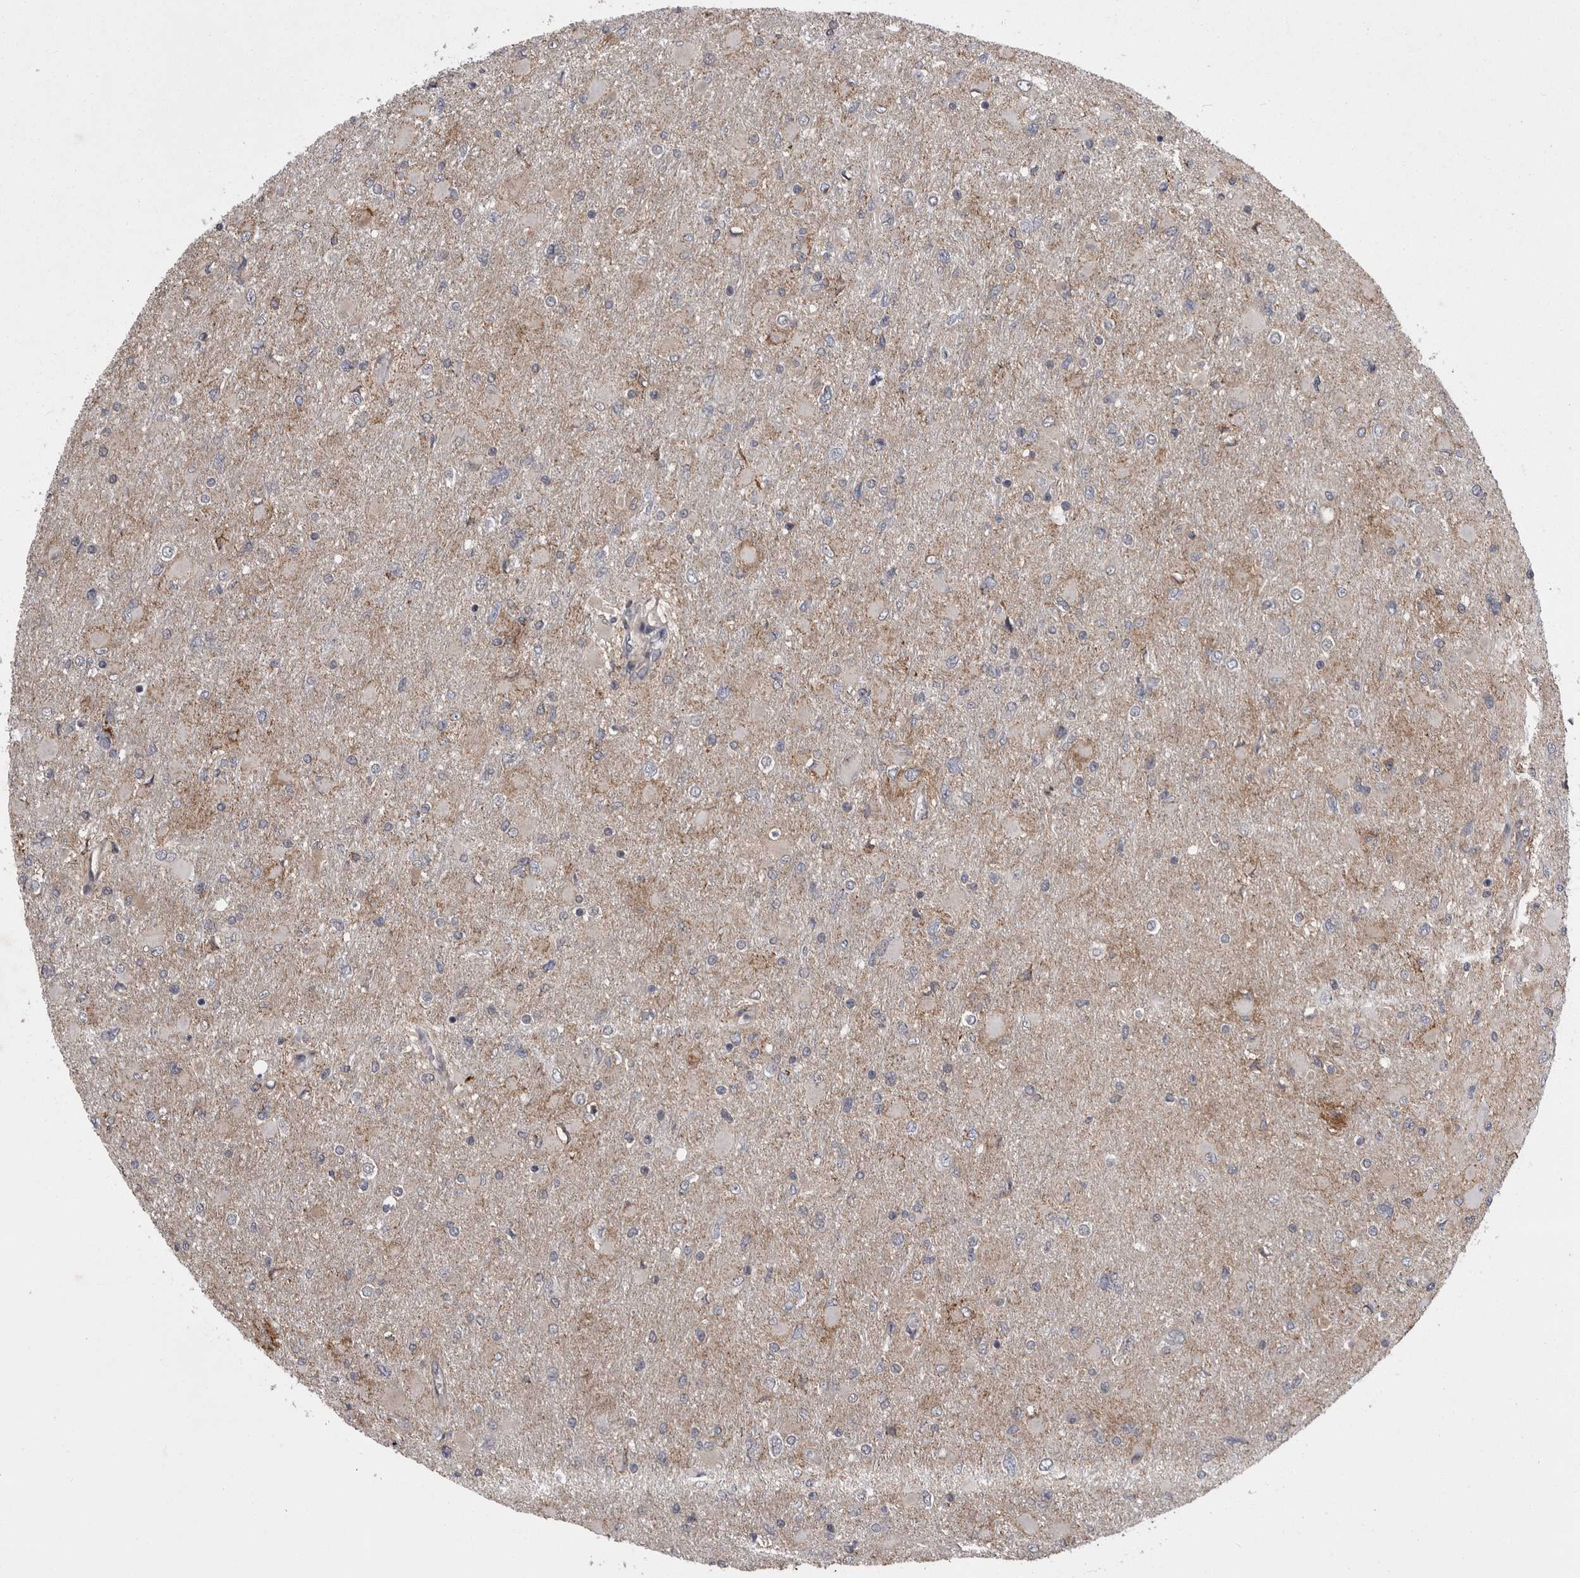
{"staining": {"intensity": "negative", "quantity": "none", "location": "none"}, "tissue": "glioma", "cell_type": "Tumor cells", "image_type": "cancer", "snomed": [{"axis": "morphology", "description": "Glioma, malignant, High grade"}, {"axis": "topography", "description": "Cerebral cortex"}], "caption": "DAB (3,3'-diaminobenzidine) immunohistochemical staining of glioma exhibits no significant staining in tumor cells. (Immunohistochemistry (ihc), brightfield microscopy, high magnification).", "gene": "ABL1", "patient": {"sex": "female", "age": 36}}